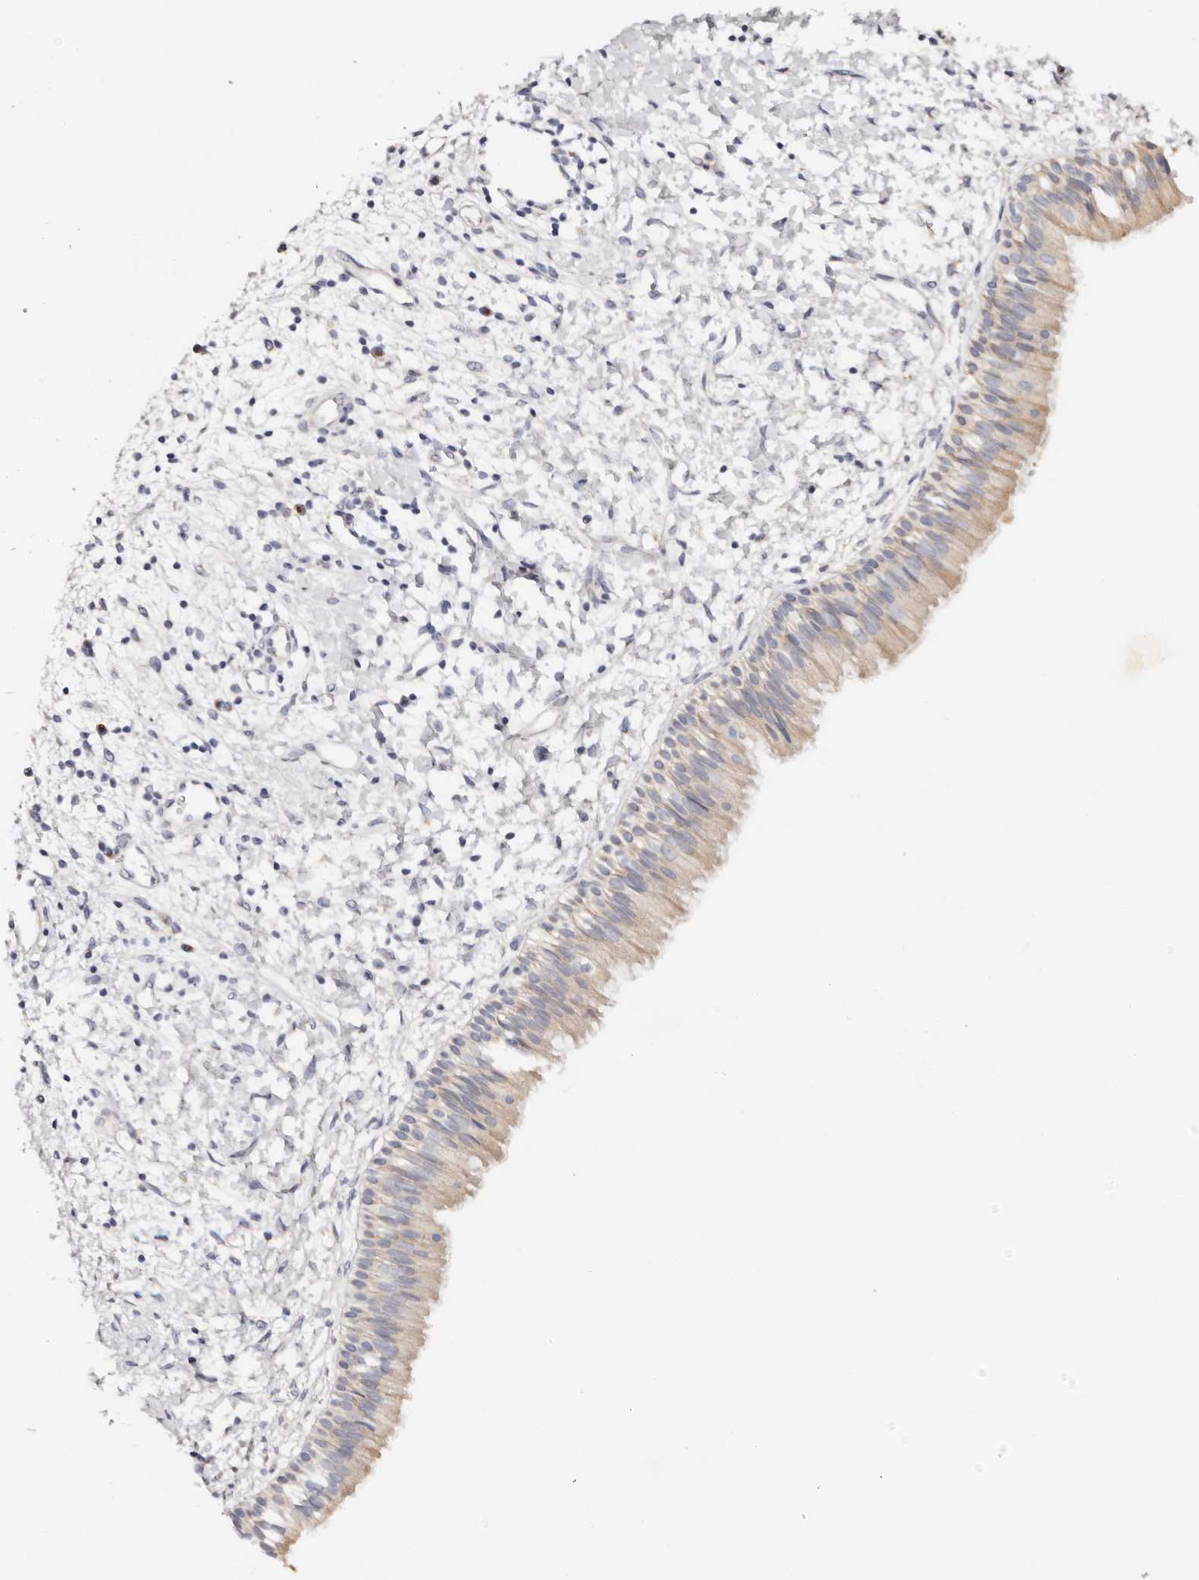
{"staining": {"intensity": "weak", "quantity": "<25%", "location": "cytoplasmic/membranous"}, "tissue": "nasopharynx", "cell_type": "Respiratory epithelial cells", "image_type": "normal", "snomed": [{"axis": "morphology", "description": "Normal tissue, NOS"}, {"axis": "topography", "description": "Nasopharynx"}], "caption": "Immunohistochemistry (IHC) micrograph of unremarkable nasopharynx: human nasopharynx stained with DAB (3,3'-diaminobenzidine) displays no significant protein staining in respiratory epithelial cells. (DAB (3,3'-diaminobenzidine) immunohistochemistry visualized using brightfield microscopy, high magnification).", "gene": "DNASE1", "patient": {"sex": "male", "age": 22}}